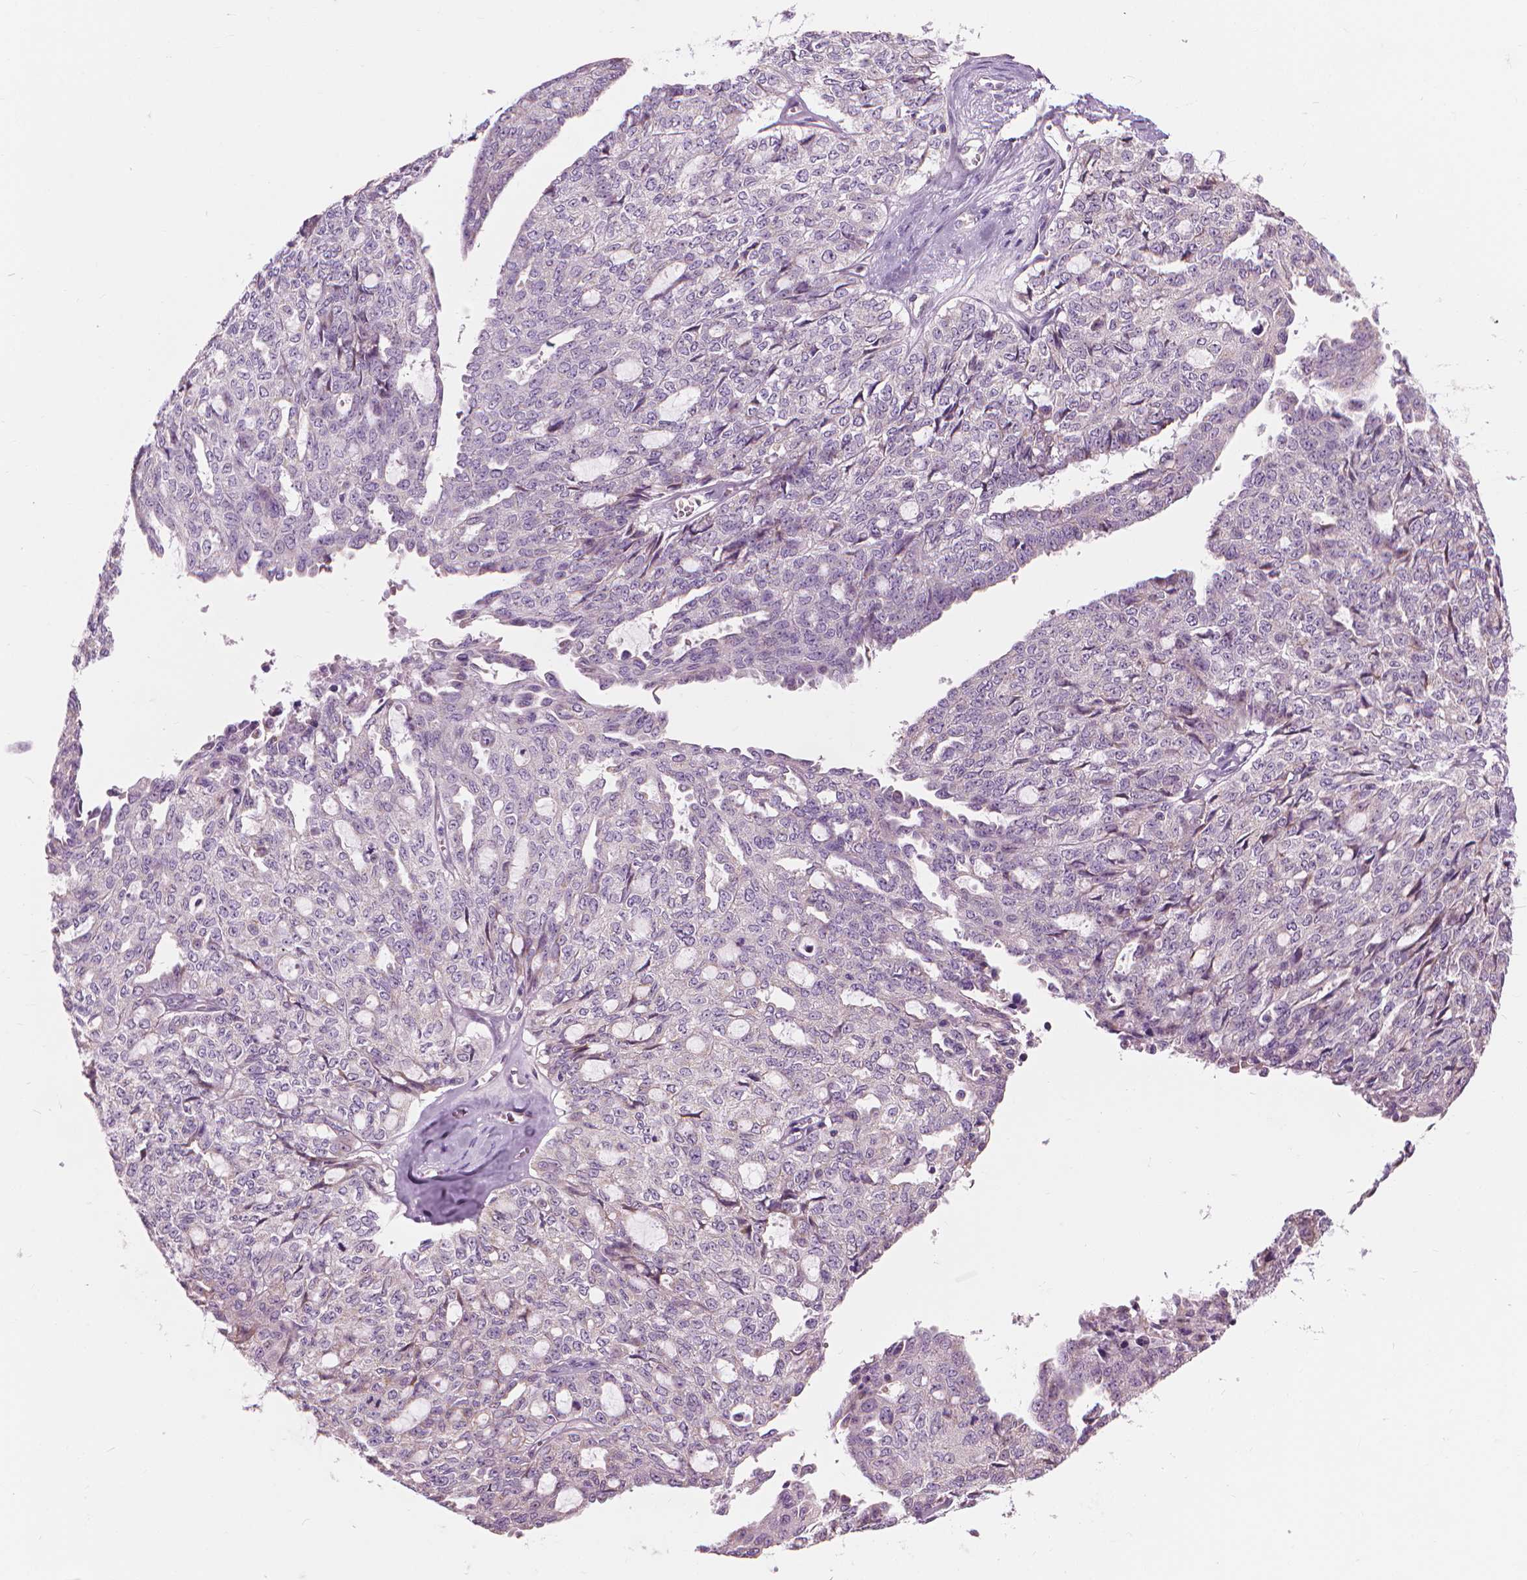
{"staining": {"intensity": "negative", "quantity": "none", "location": "none"}, "tissue": "ovarian cancer", "cell_type": "Tumor cells", "image_type": "cancer", "snomed": [{"axis": "morphology", "description": "Cystadenocarcinoma, serous, NOS"}, {"axis": "topography", "description": "Ovary"}], "caption": "This is a histopathology image of IHC staining of serous cystadenocarcinoma (ovarian), which shows no positivity in tumor cells.", "gene": "CFAP126", "patient": {"sex": "female", "age": 71}}